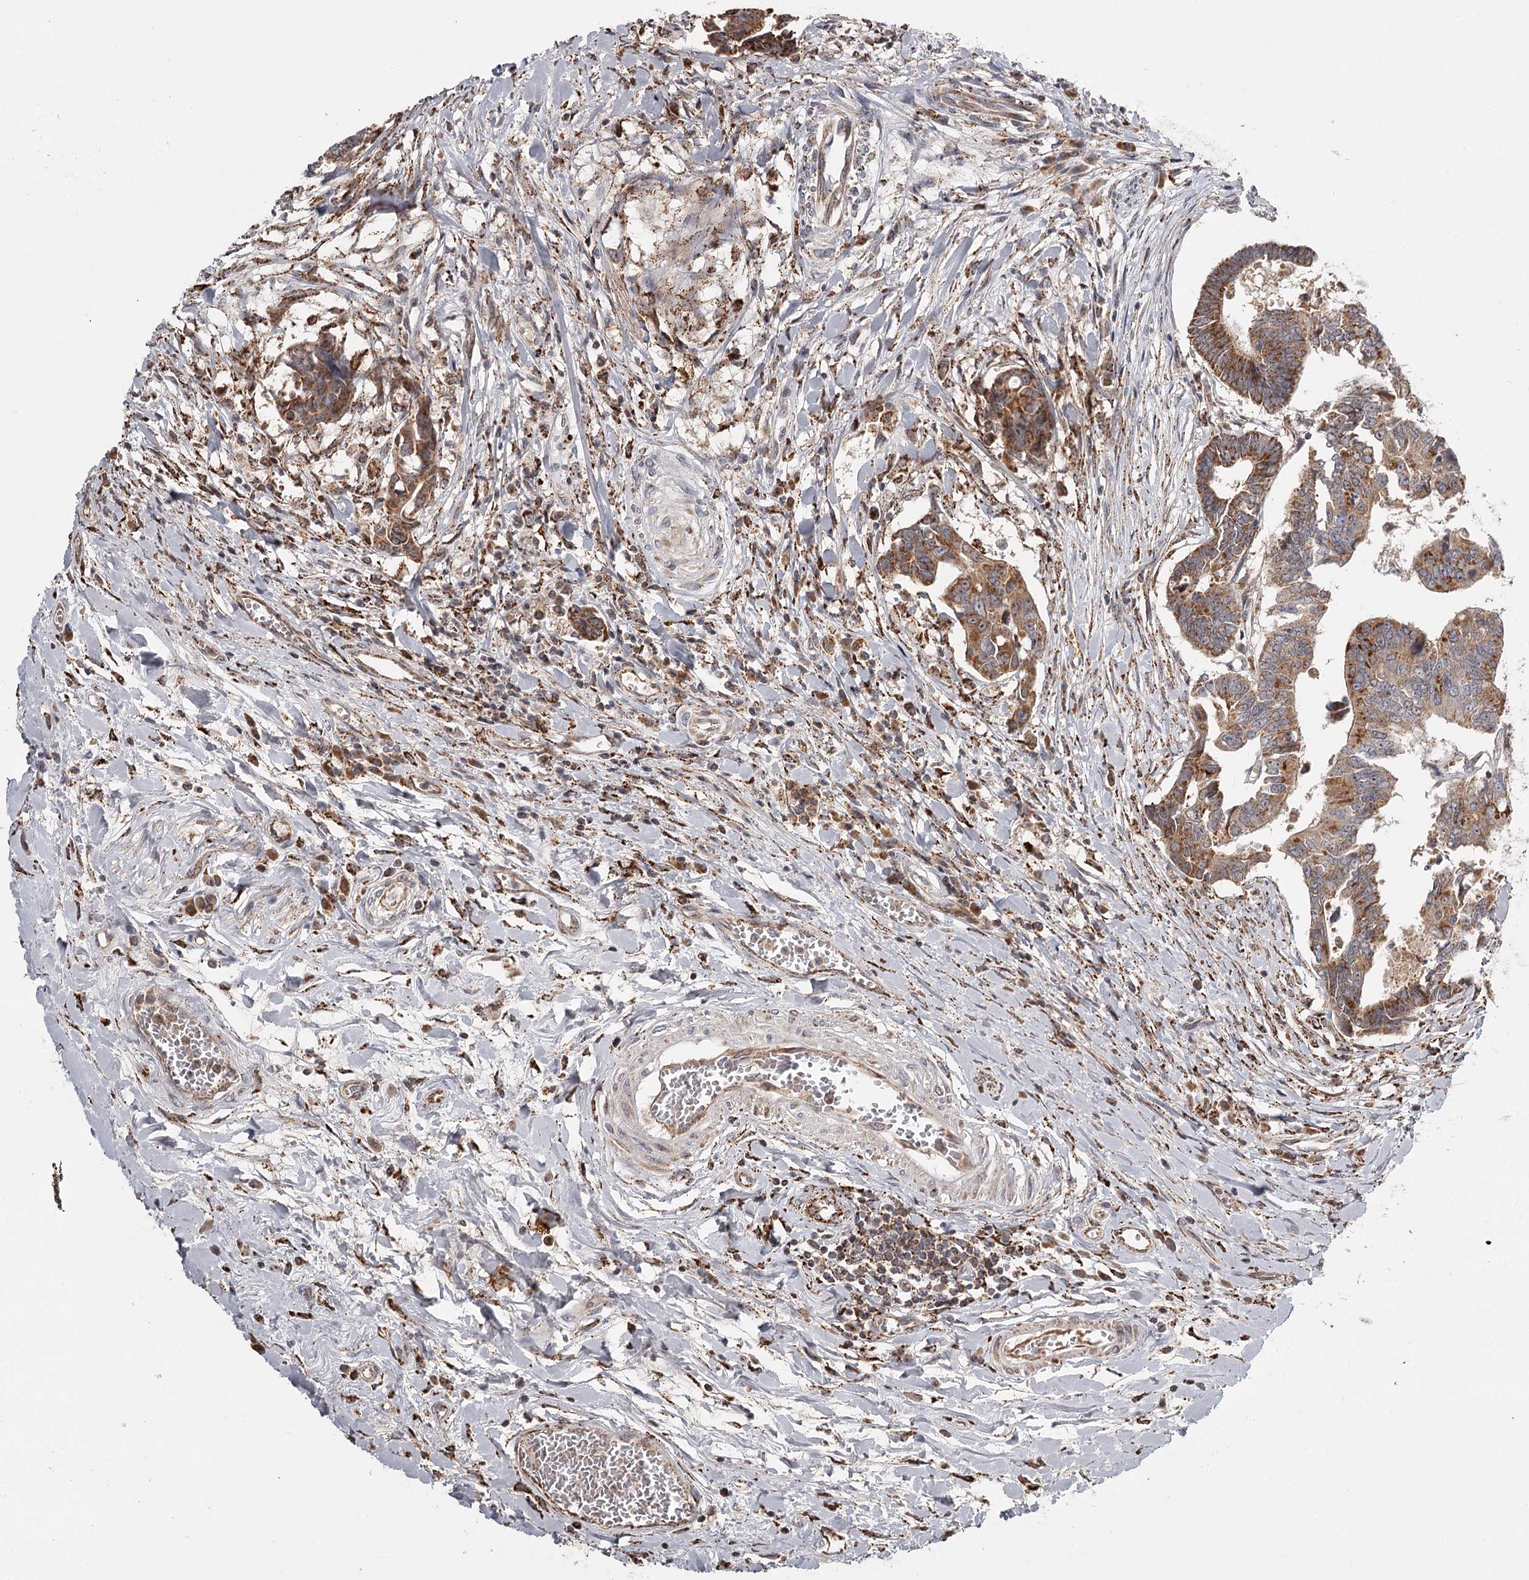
{"staining": {"intensity": "moderate", "quantity": ">75%", "location": "cytoplasmic/membranous"}, "tissue": "colorectal cancer", "cell_type": "Tumor cells", "image_type": "cancer", "snomed": [{"axis": "morphology", "description": "Adenocarcinoma, NOS"}, {"axis": "topography", "description": "Rectum"}], "caption": "Brown immunohistochemical staining in colorectal adenocarcinoma reveals moderate cytoplasmic/membranous expression in approximately >75% of tumor cells. (DAB (3,3'-diaminobenzidine) IHC with brightfield microscopy, high magnification).", "gene": "CDC123", "patient": {"sex": "female", "age": 65}}